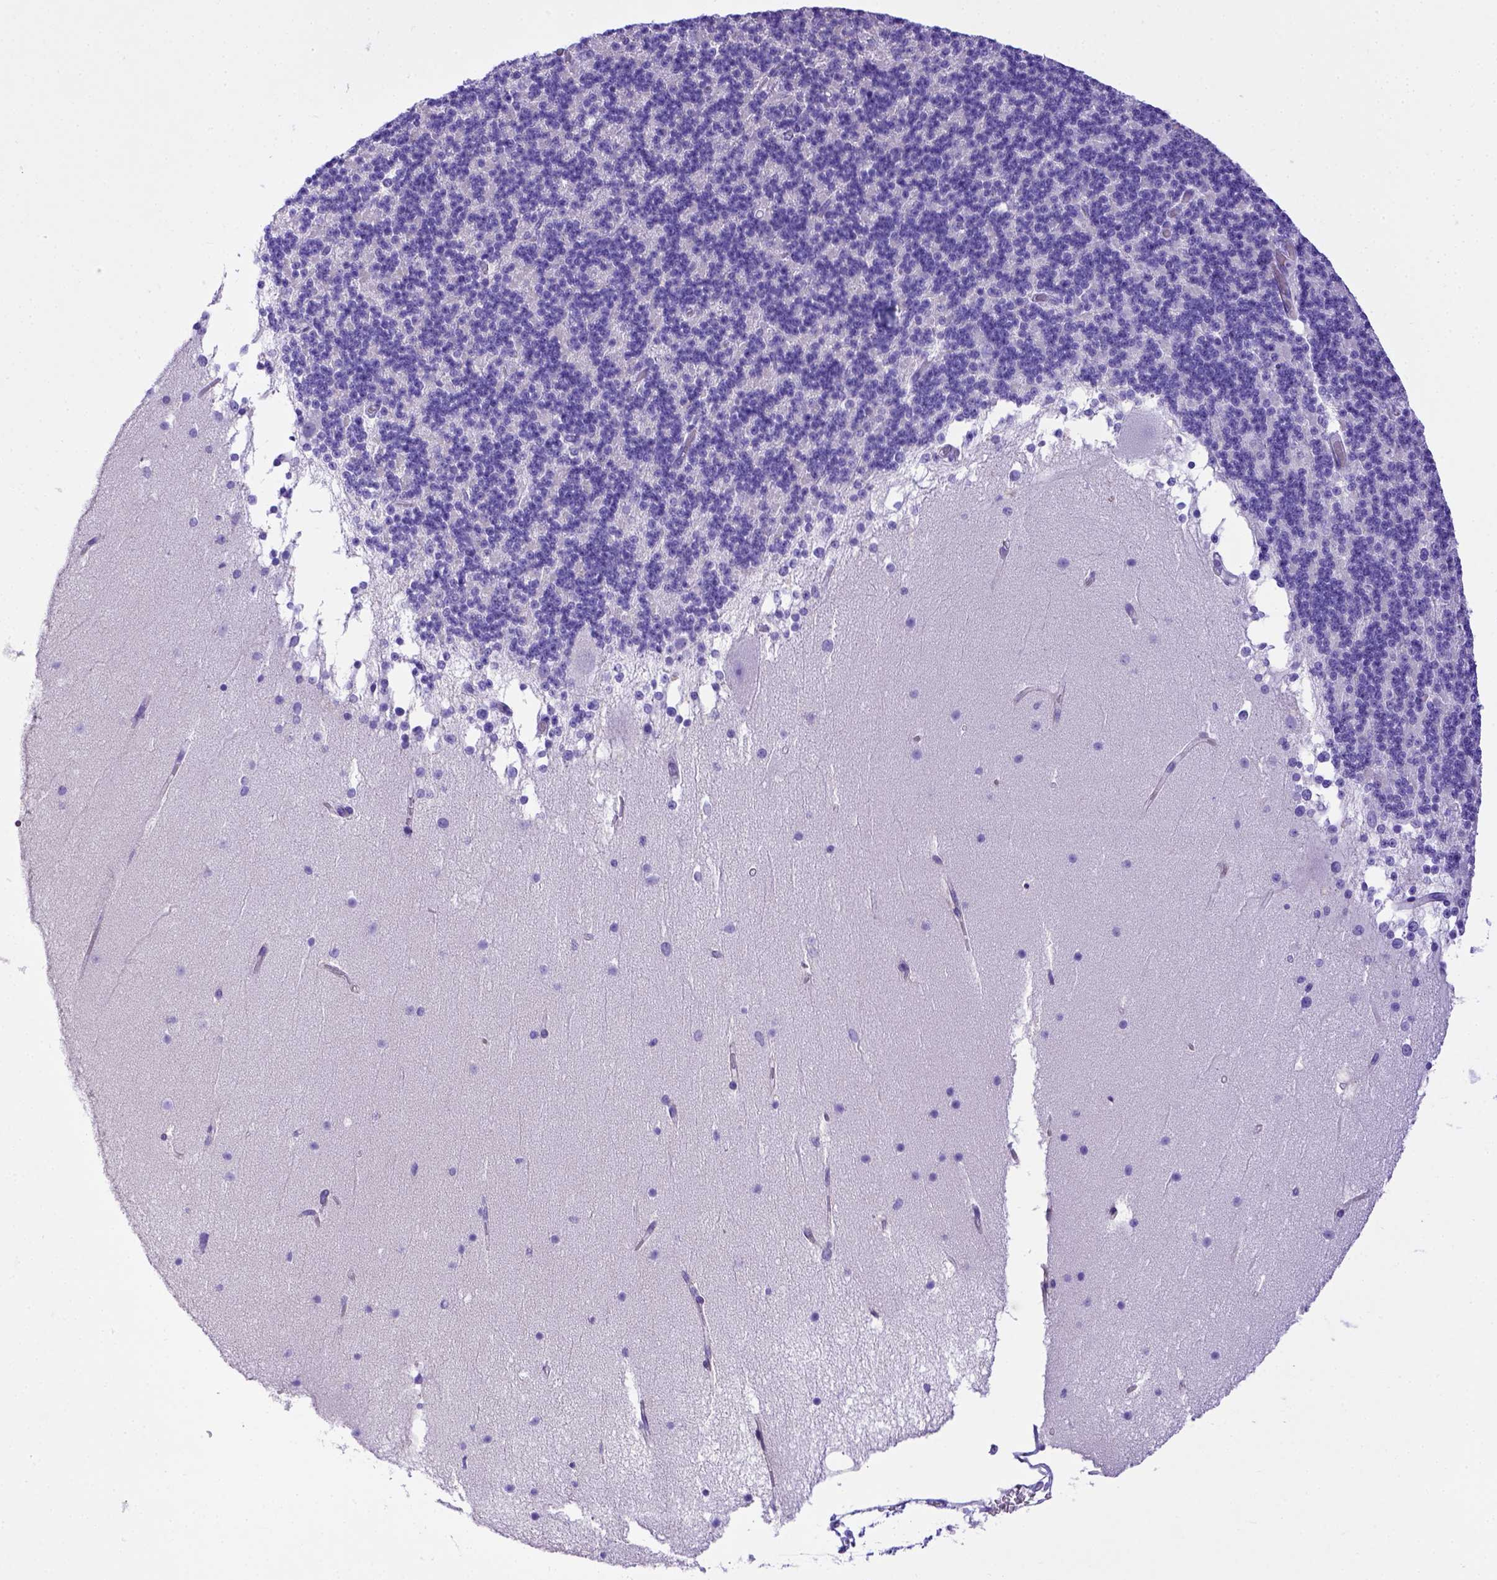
{"staining": {"intensity": "negative", "quantity": "none", "location": "none"}, "tissue": "cerebellum", "cell_type": "Cells in granular layer", "image_type": "normal", "snomed": [{"axis": "morphology", "description": "Normal tissue, NOS"}, {"axis": "topography", "description": "Cerebellum"}], "caption": "IHC of unremarkable cerebellum reveals no expression in cells in granular layer.", "gene": "LRRC18", "patient": {"sex": "female", "age": 19}}